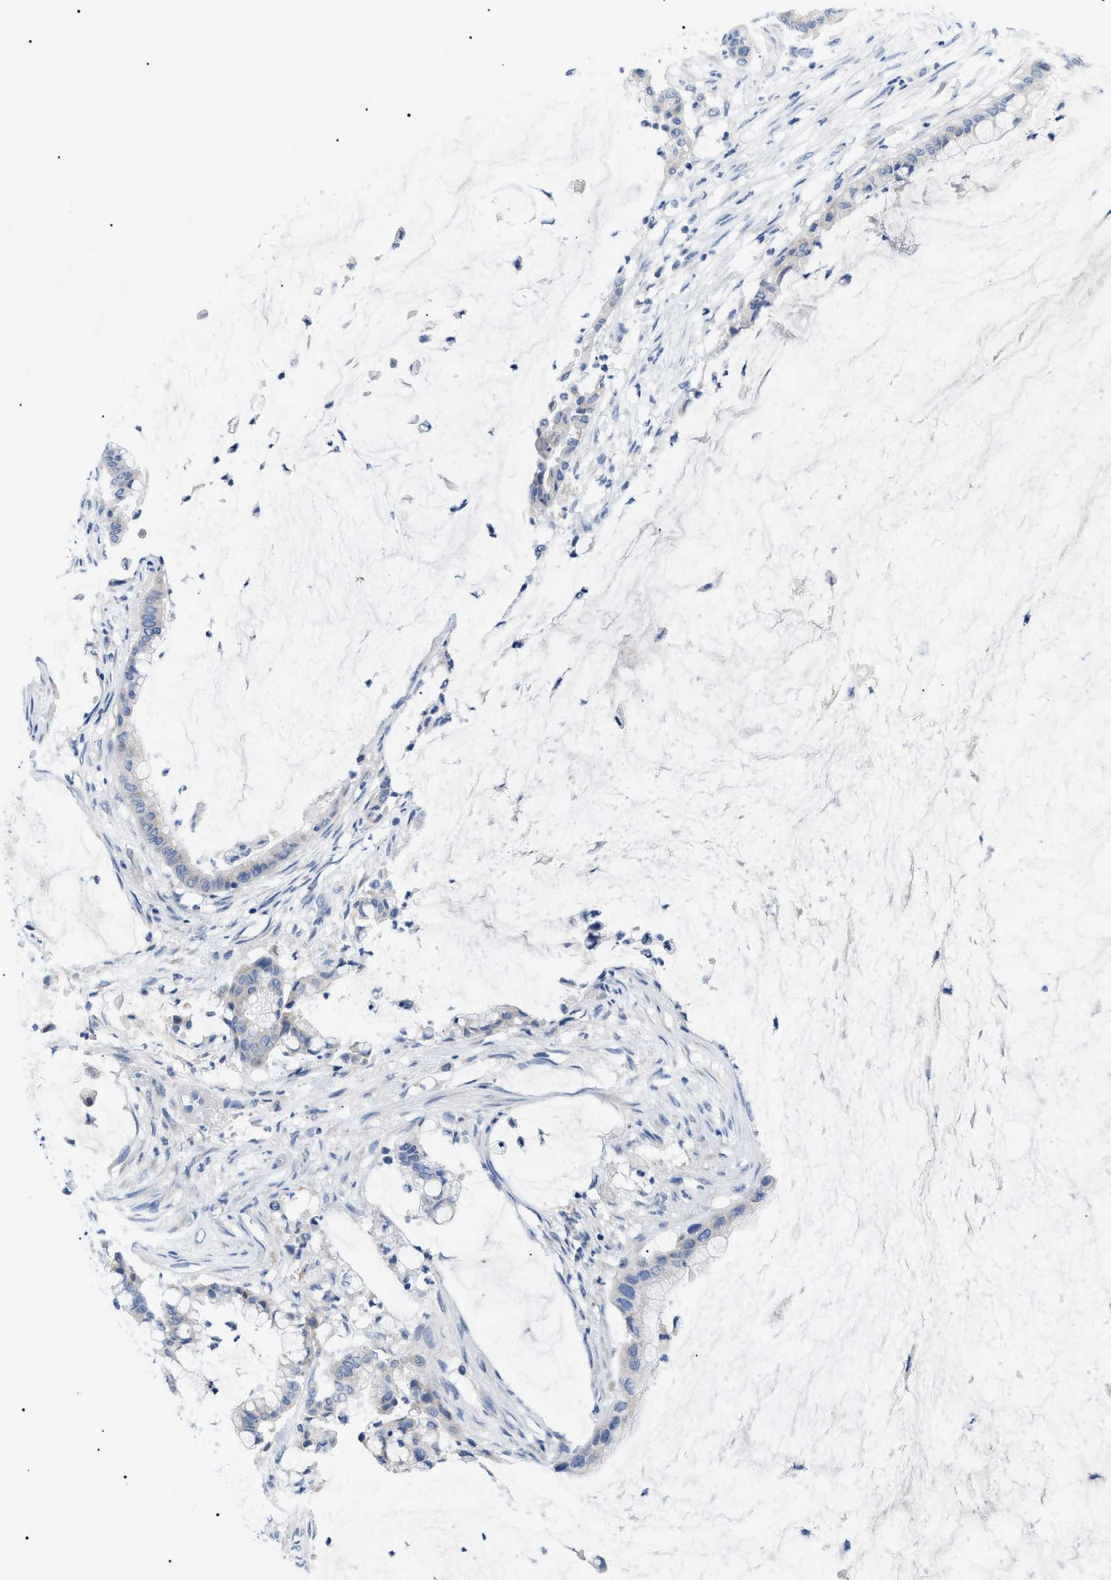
{"staining": {"intensity": "negative", "quantity": "none", "location": "none"}, "tissue": "pancreatic cancer", "cell_type": "Tumor cells", "image_type": "cancer", "snomed": [{"axis": "morphology", "description": "Adenocarcinoma, NOS"}, {"axis": "topography", "description": "Pancreas"}], "caption": "Tumor cells show no significant expression in adenocarcinoma (pancreatic).", "gene": "ACKR1", "patient": {"sex": "male", "age": 41}}